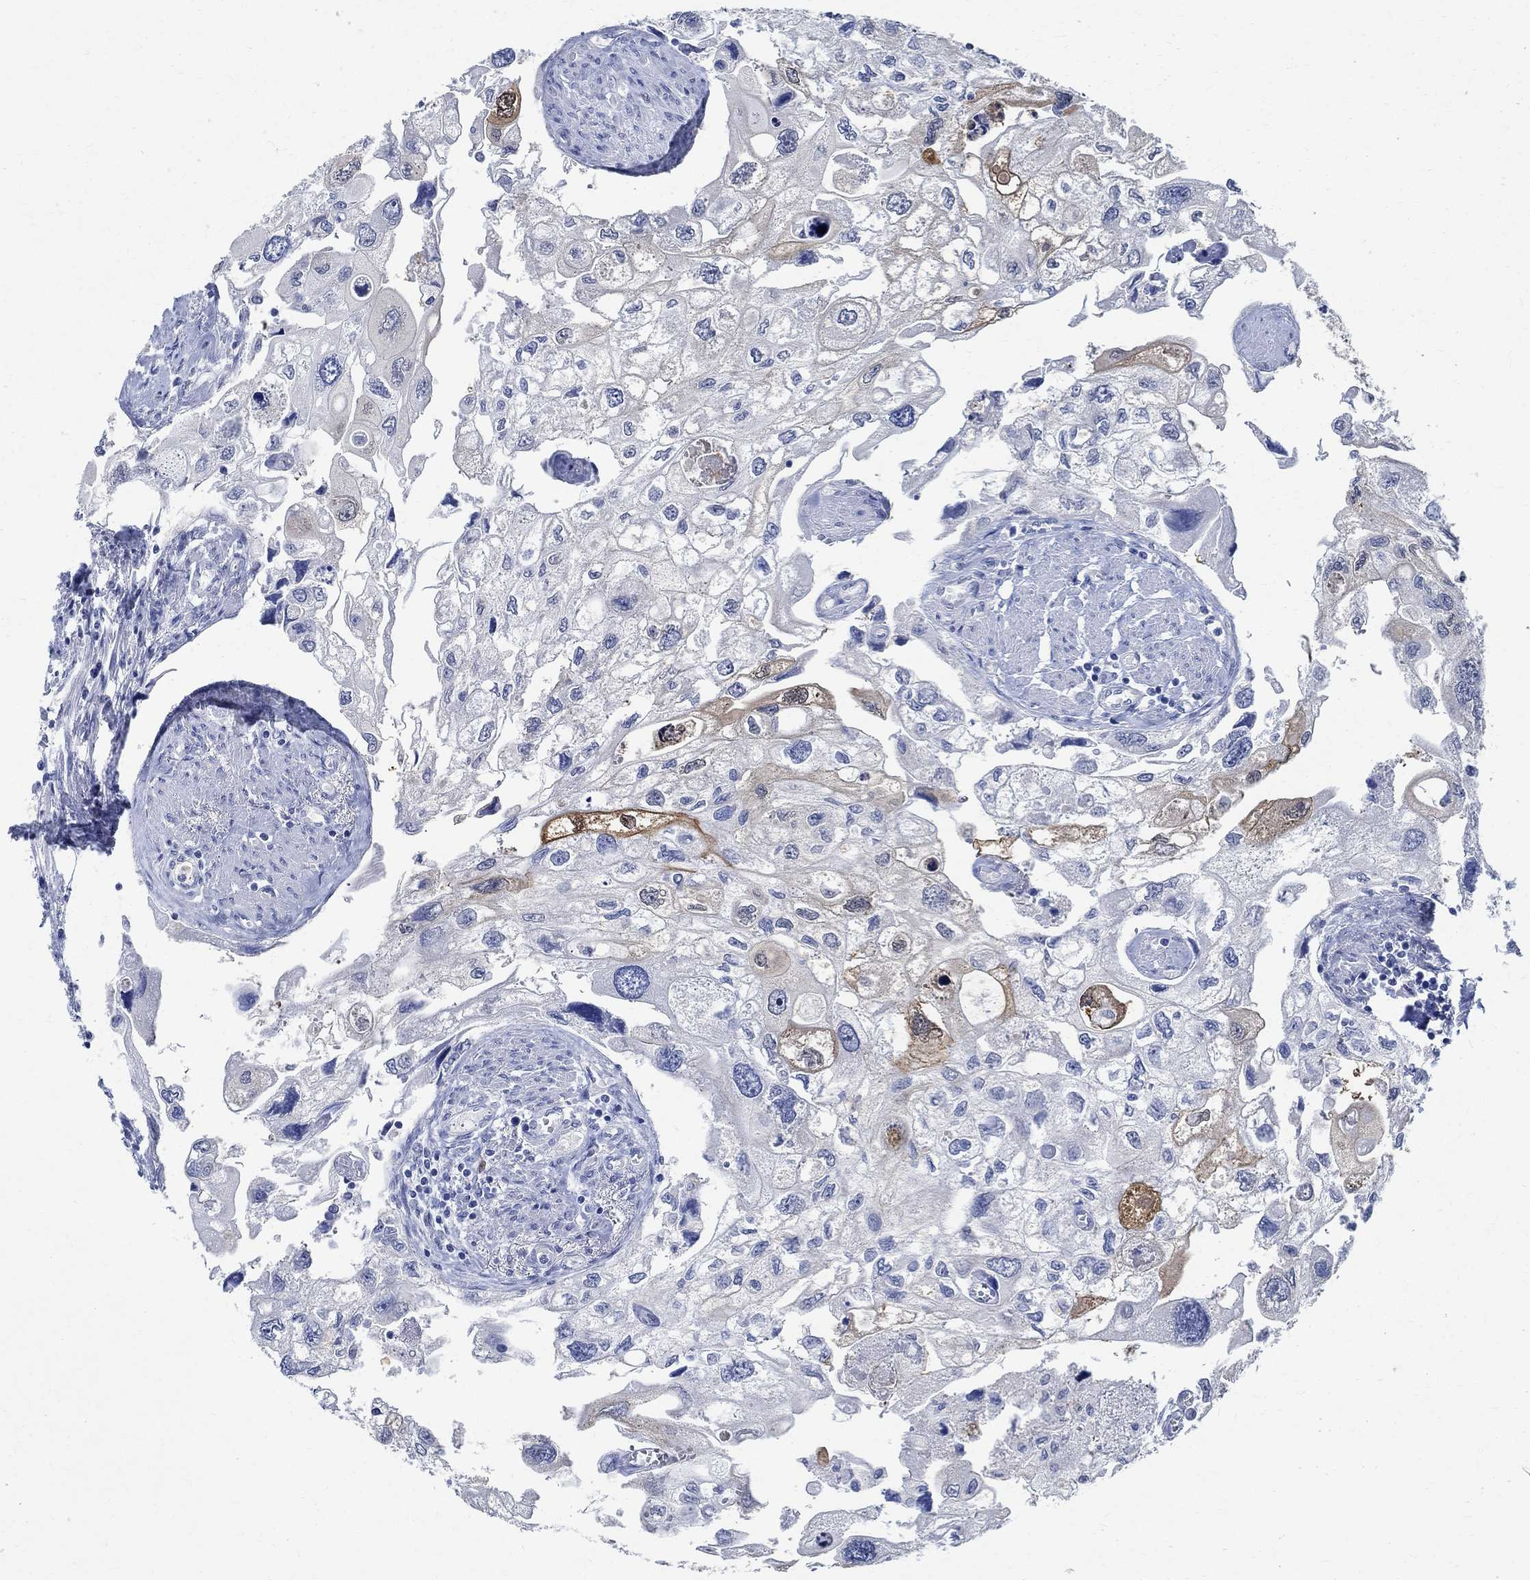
{"staining": {"intensity": "moderate", "quantity": "<25%", "location": "cytoplasmic/membranous"}, "tissue": "urothelial cancer", "cell_type": "Tumor cells", "image_type": "cancer", "snomed": [{"axis": "morphology", "description": "Urothelial carcinoma, High grade"}, {"axis": "topography", "description": "Urinary bladder"}], "caption": "High-magnification brightfield microscopy of urothelial carcinoma (high-grade) stained with DAB (3,3'-diaminobenzidine) (brown) and counterstained with hematoxylin (blue). tumor cells exhibit moderate cytoplasmic/membranous staining is seen in about<25% of cells. The protein is shown in brown color, while the nuclei are stained blue.", "gene": "TMEM221", "patient": {"sex": "male", "age": 59}}